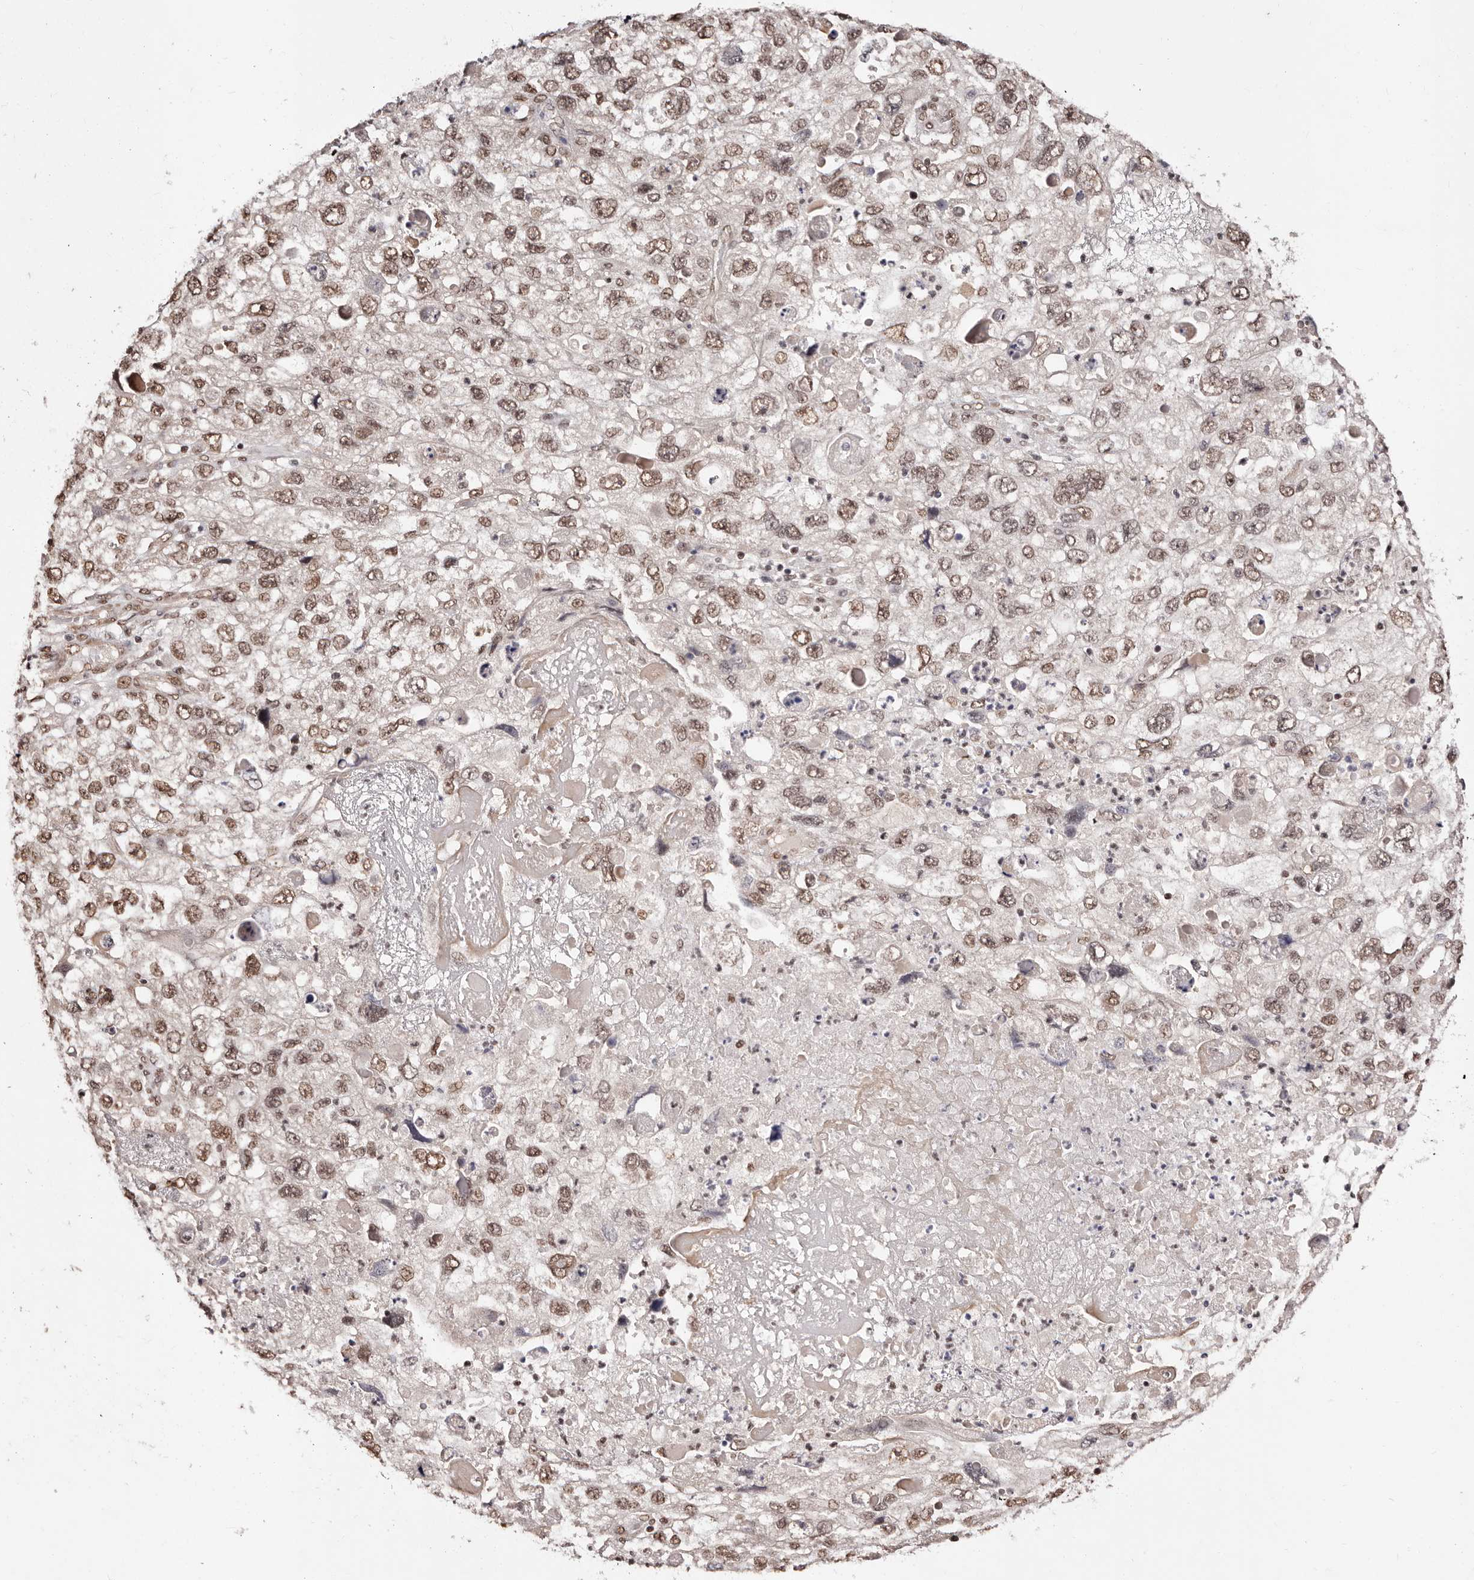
{"staining": {"intensity": "moderate", "quantity": ">75%", "location": "nuclear"}, "tissue": "endometrial cancer", "cell_type": "Tumor cells", "image_type": "cancer", "snomed": [{"axis": "morphology", "description": "Adenocarcinoma, NOS"}, {"axis": "topography", "description": "Endometrium"}], "caption": "Human adenocarcinoma (endometrial) stained with a brown dye displays moderate nuclear positive positivity in approximately >75% of tumor cells.", "gene": "BICRAL", "patient": {"sex": "female", "age": 49}}